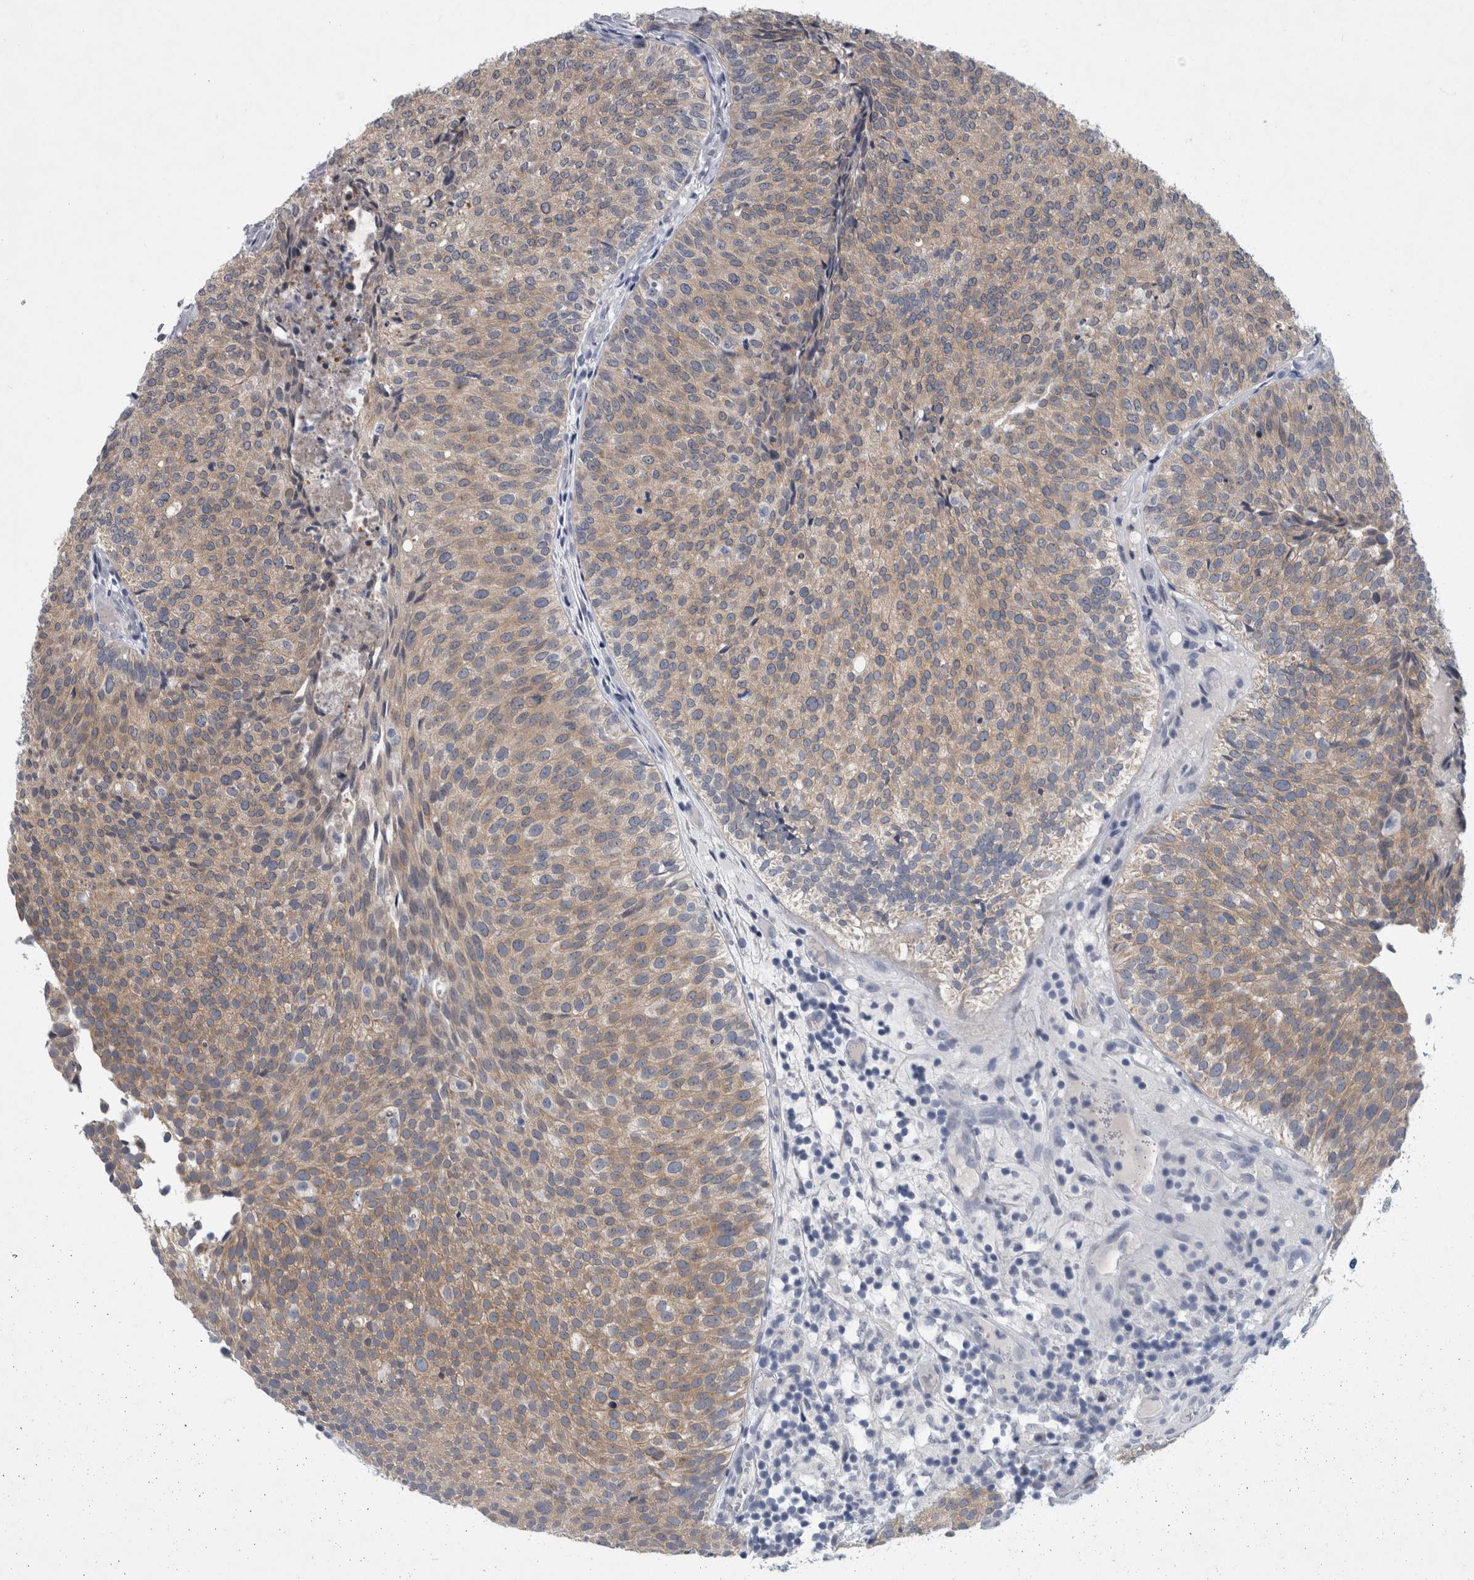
{"staining": {"intensity": "weak", "quantity": ">75%", "location": "cytoplasmic/membranous"}, "tissue": "urothelial cancer", "cell_type": "Tumor cells", "image_type": "cancer", "snomed": [{"axis": "morphology", "description": "Urothelial carcinoma, Low grade"}, {"axis": "topography", "description": "Urinary bladder"}], "caption": "This micrograph exhibits immunohistochemistry (IHC) staining of human urothelial carcinoma (low-grade), with low weak cytoplasmic/membranous positivity in approximately >75% of tumor cells.", "gene": "FAM83H", "patient": {"sex": "male", "age": 86}}